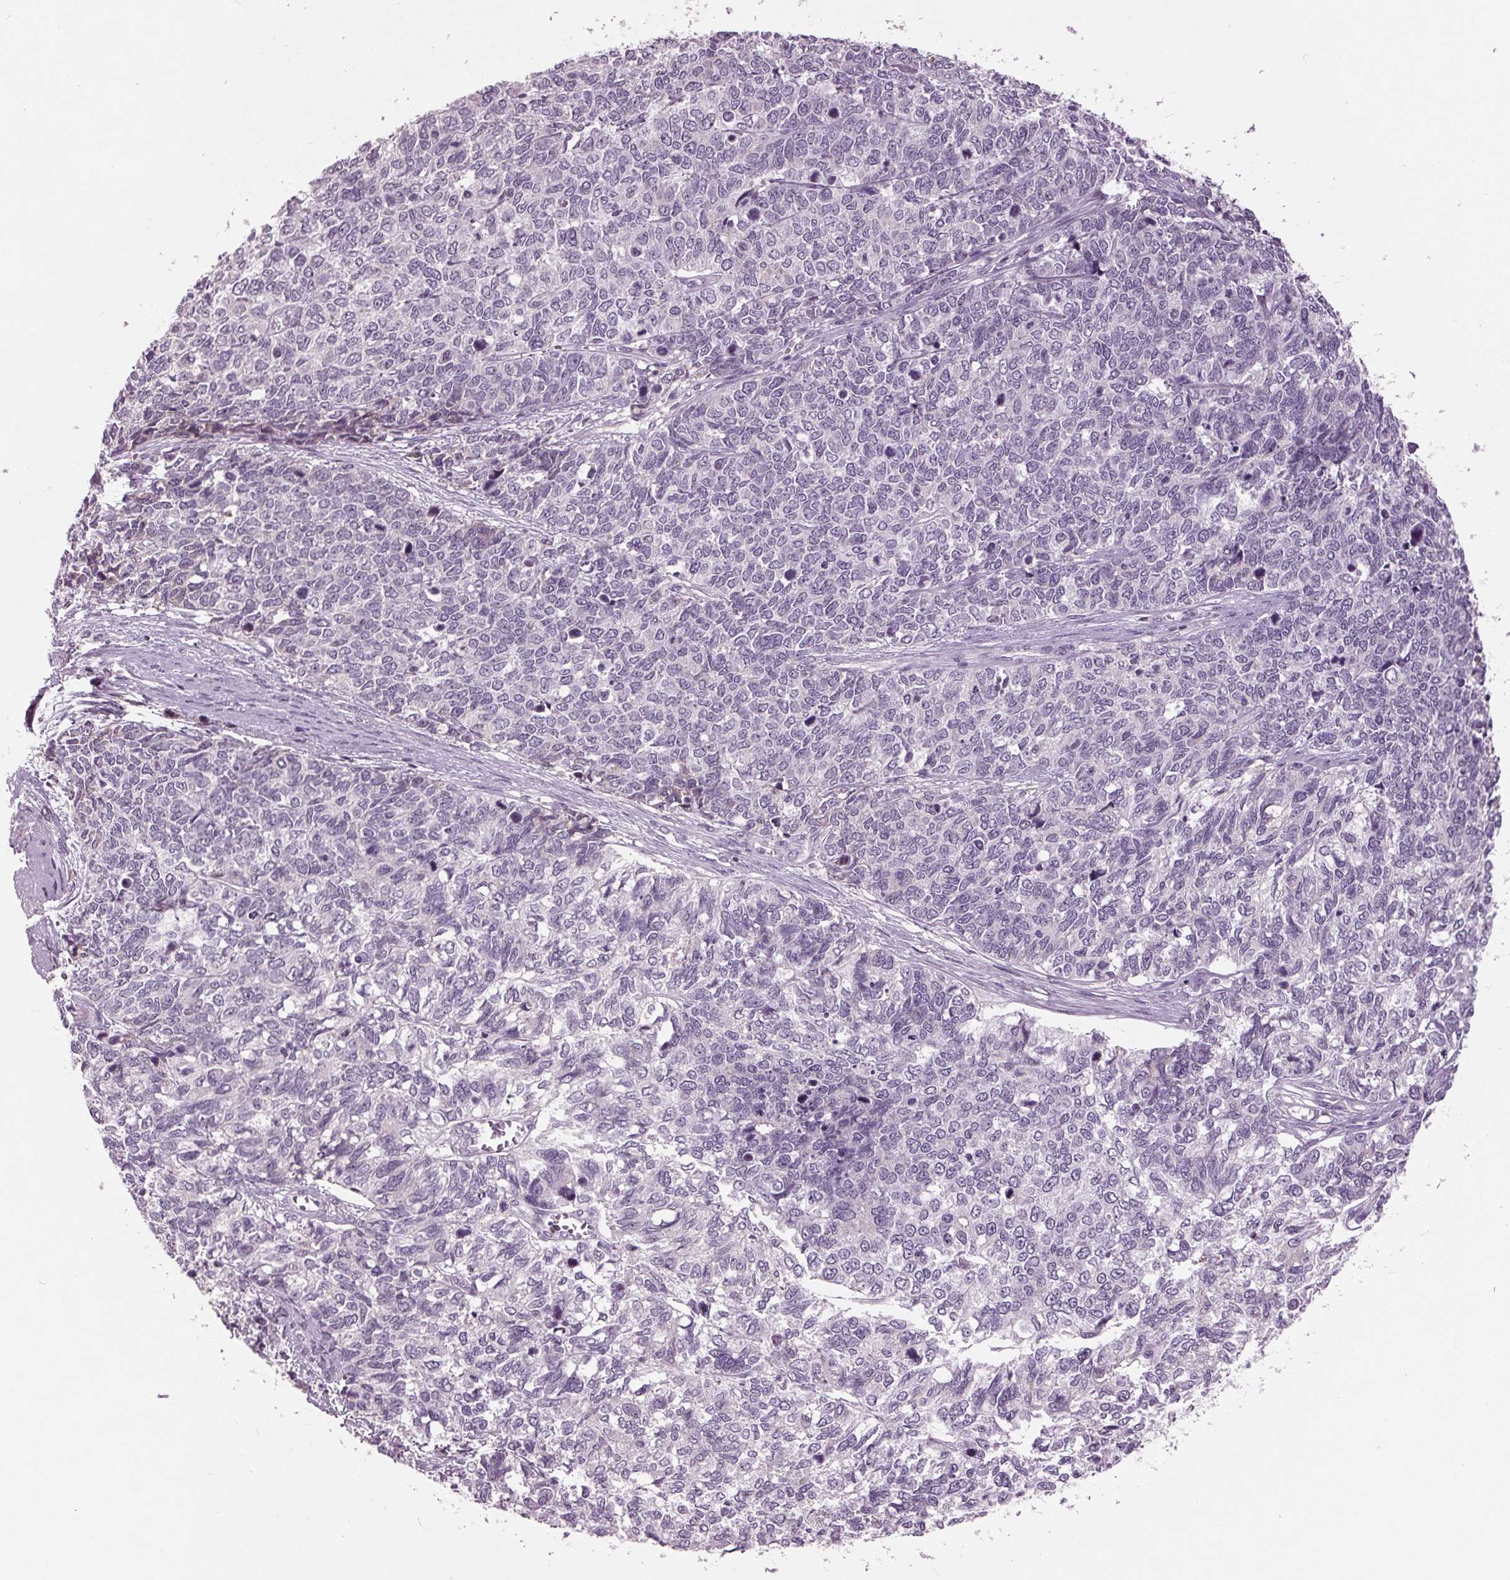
{"staining": {"intensity": "negative", "quantity": "none", "location": "none"}, "tissue": "cervical cancer", "cell_type": "Tumor cells", "image_type": "cancer", "snomed": [{"axis": "morphology", "description": "Adenocarcinoma, NOS"}, {"axis": "topography", "description": "Cervix"}], "caption": "Tumor cells are negative for protein expression in human cervical cancer (adenocarcinoma).", "gene": "C6", "patient": {"sex": "female", "age": 63}}